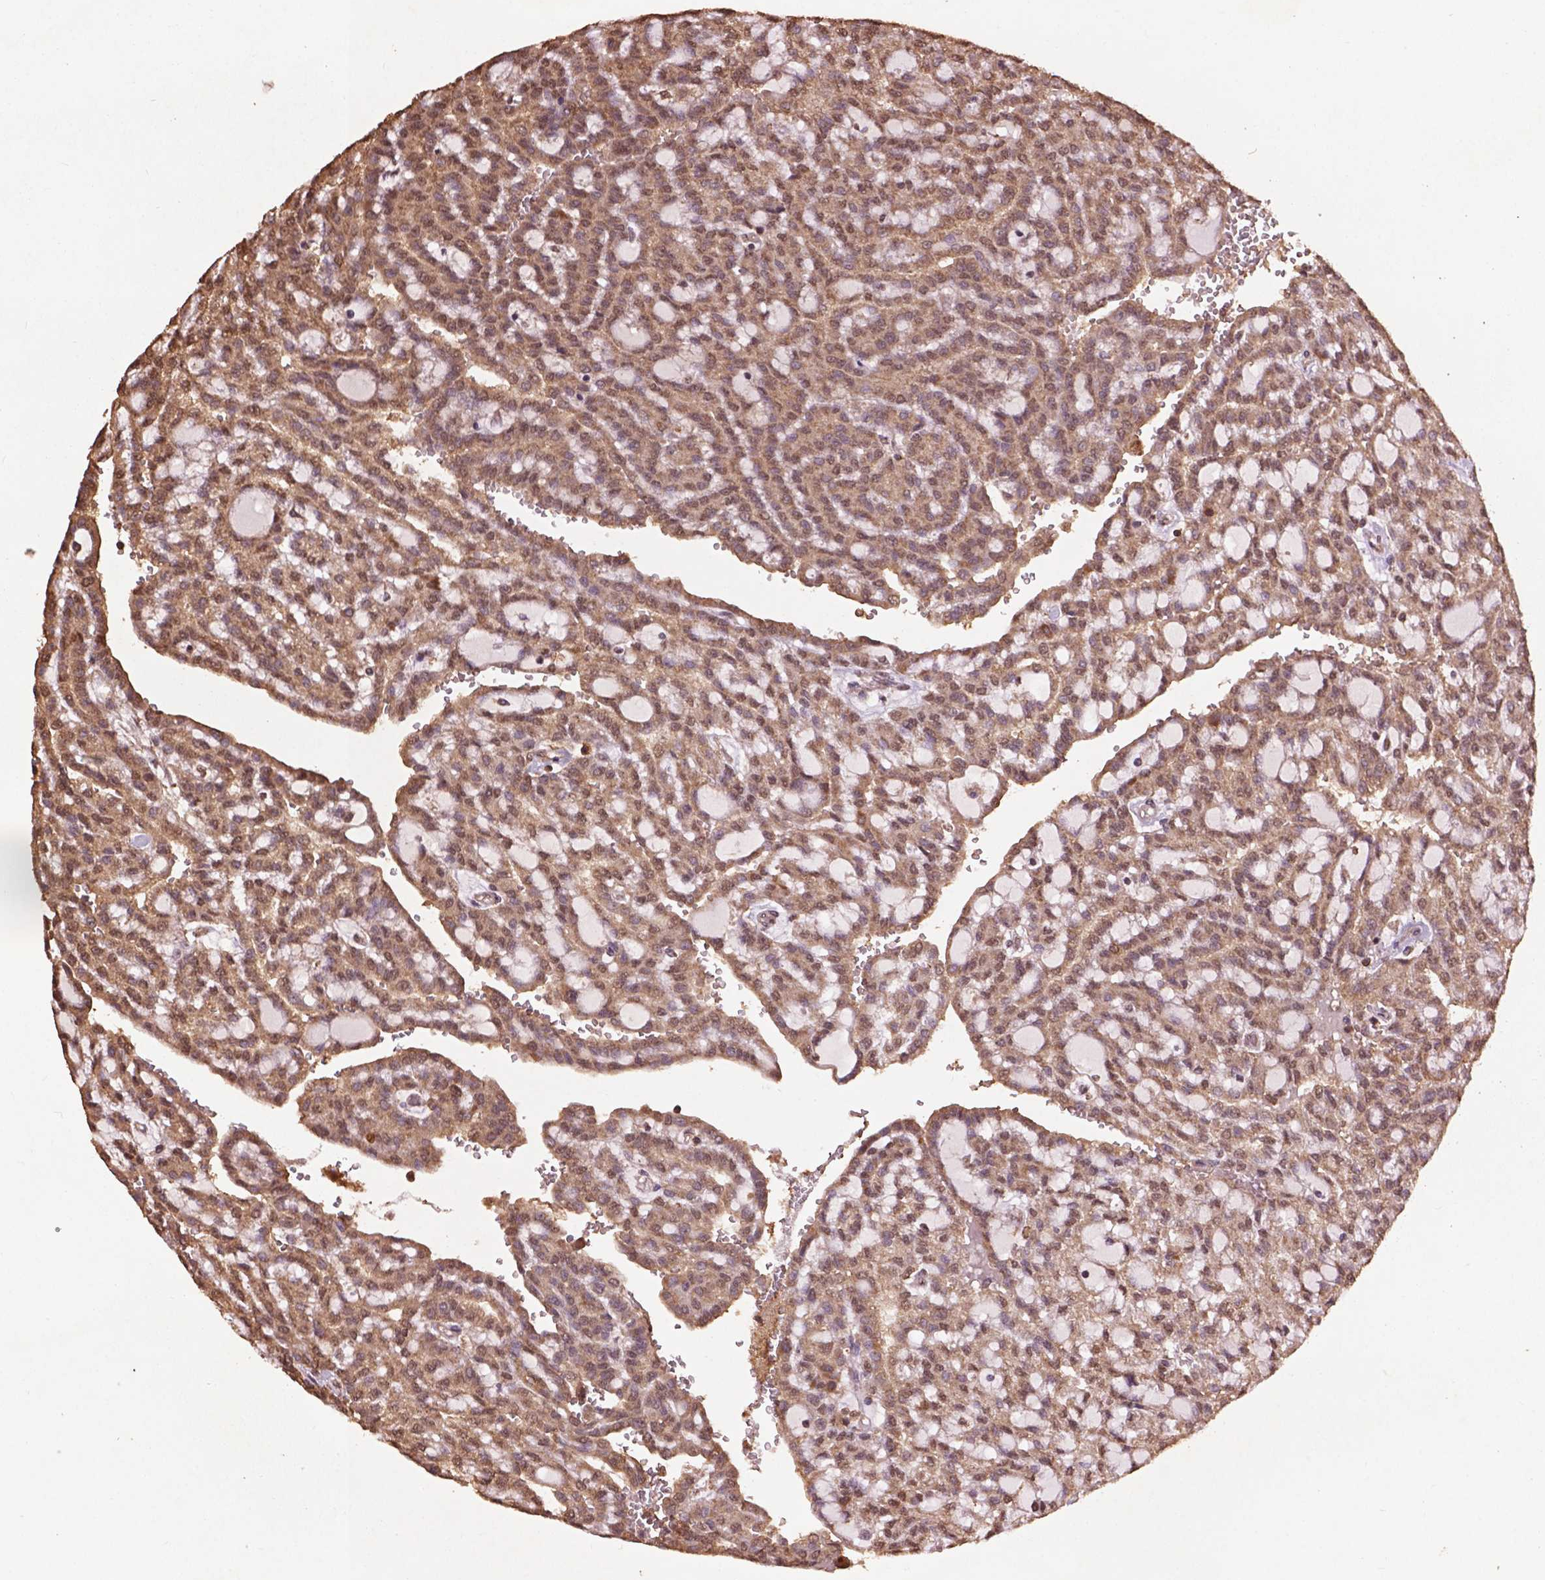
{"staining": {"intensity": "weak", "quantity": ">75%", "location": "cytoplasmic/membranous"}, "tissue": "renal cancer", "cell_type": "Tumor cells", "image_type": "cancer", "snomed": [{"axis": "morphology", "description": "Adenocarcinoma, NOS"}, {"axis": "topography", "description": "Kidney"}], "caption": "Protein positivity by immunohistochemistry (IHC) reveals weak cytoplasmic/membranous staining in approximately >75% of tumor cells in renal cancer.", "gene": "BABAM1", "patient": {"sex": "male", "age": 63}}